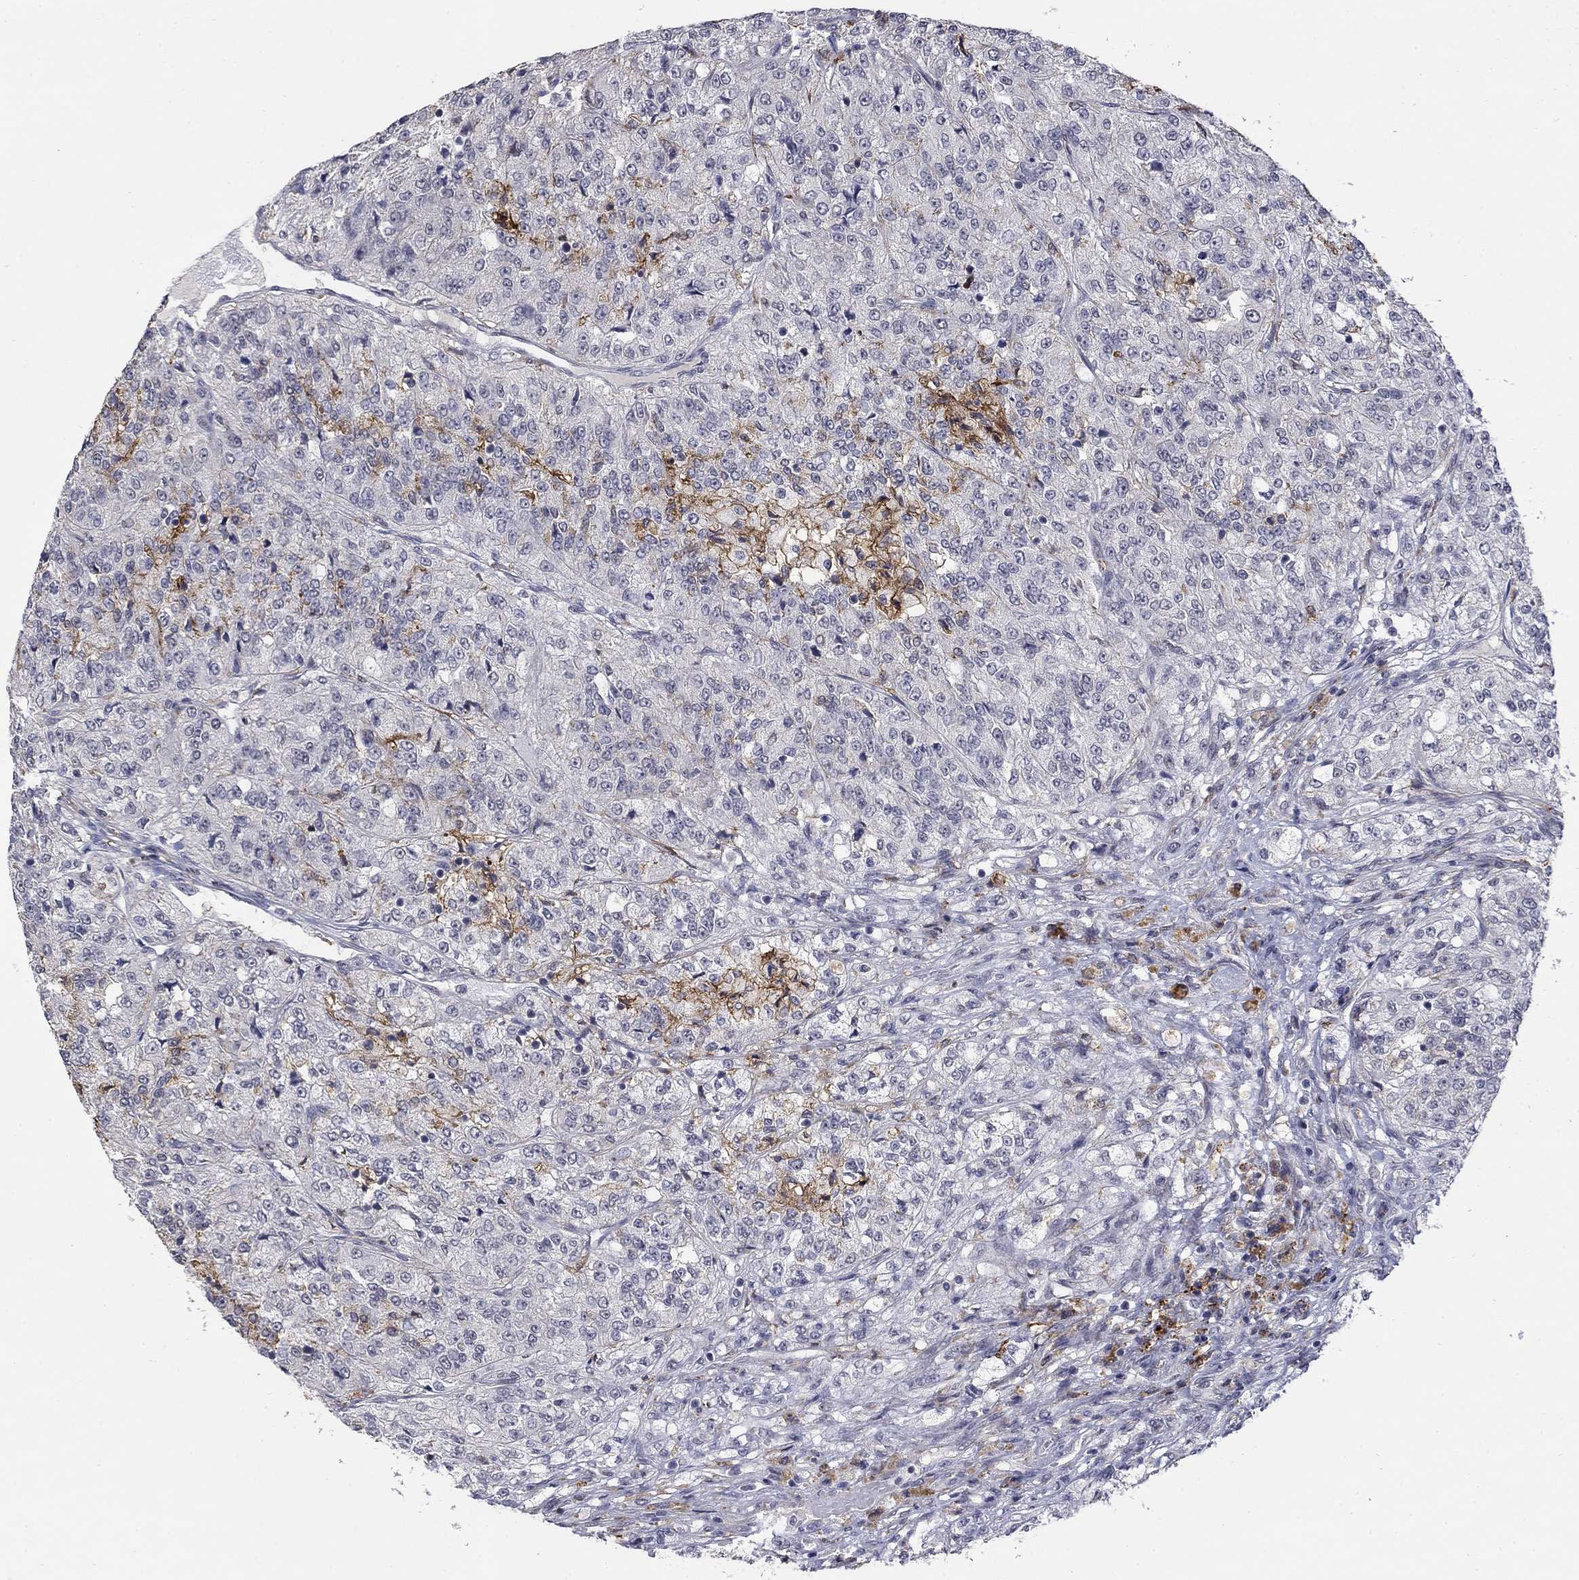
{"staining": {"intensity": "negative", "quantity": "none", "location": "none"}, "tissue": "renal cancer", "cell_type": "Tumor cells", "image_type": "cancer", "snomed": [{"axis": "morphology", "description": "Adenocarcinoma, NOS"}, {"axis": "topography", "description": "Kidney"}], "caption": "This image is of renal adenocarcinoma stained with immunohistochemistry (IHC) to label a protein in brown with the nuclei are counter-stained blue. There is no staining in tumor cells.", "gene": "GRIA3", "patient": {"sex": "female", "age": 63}}